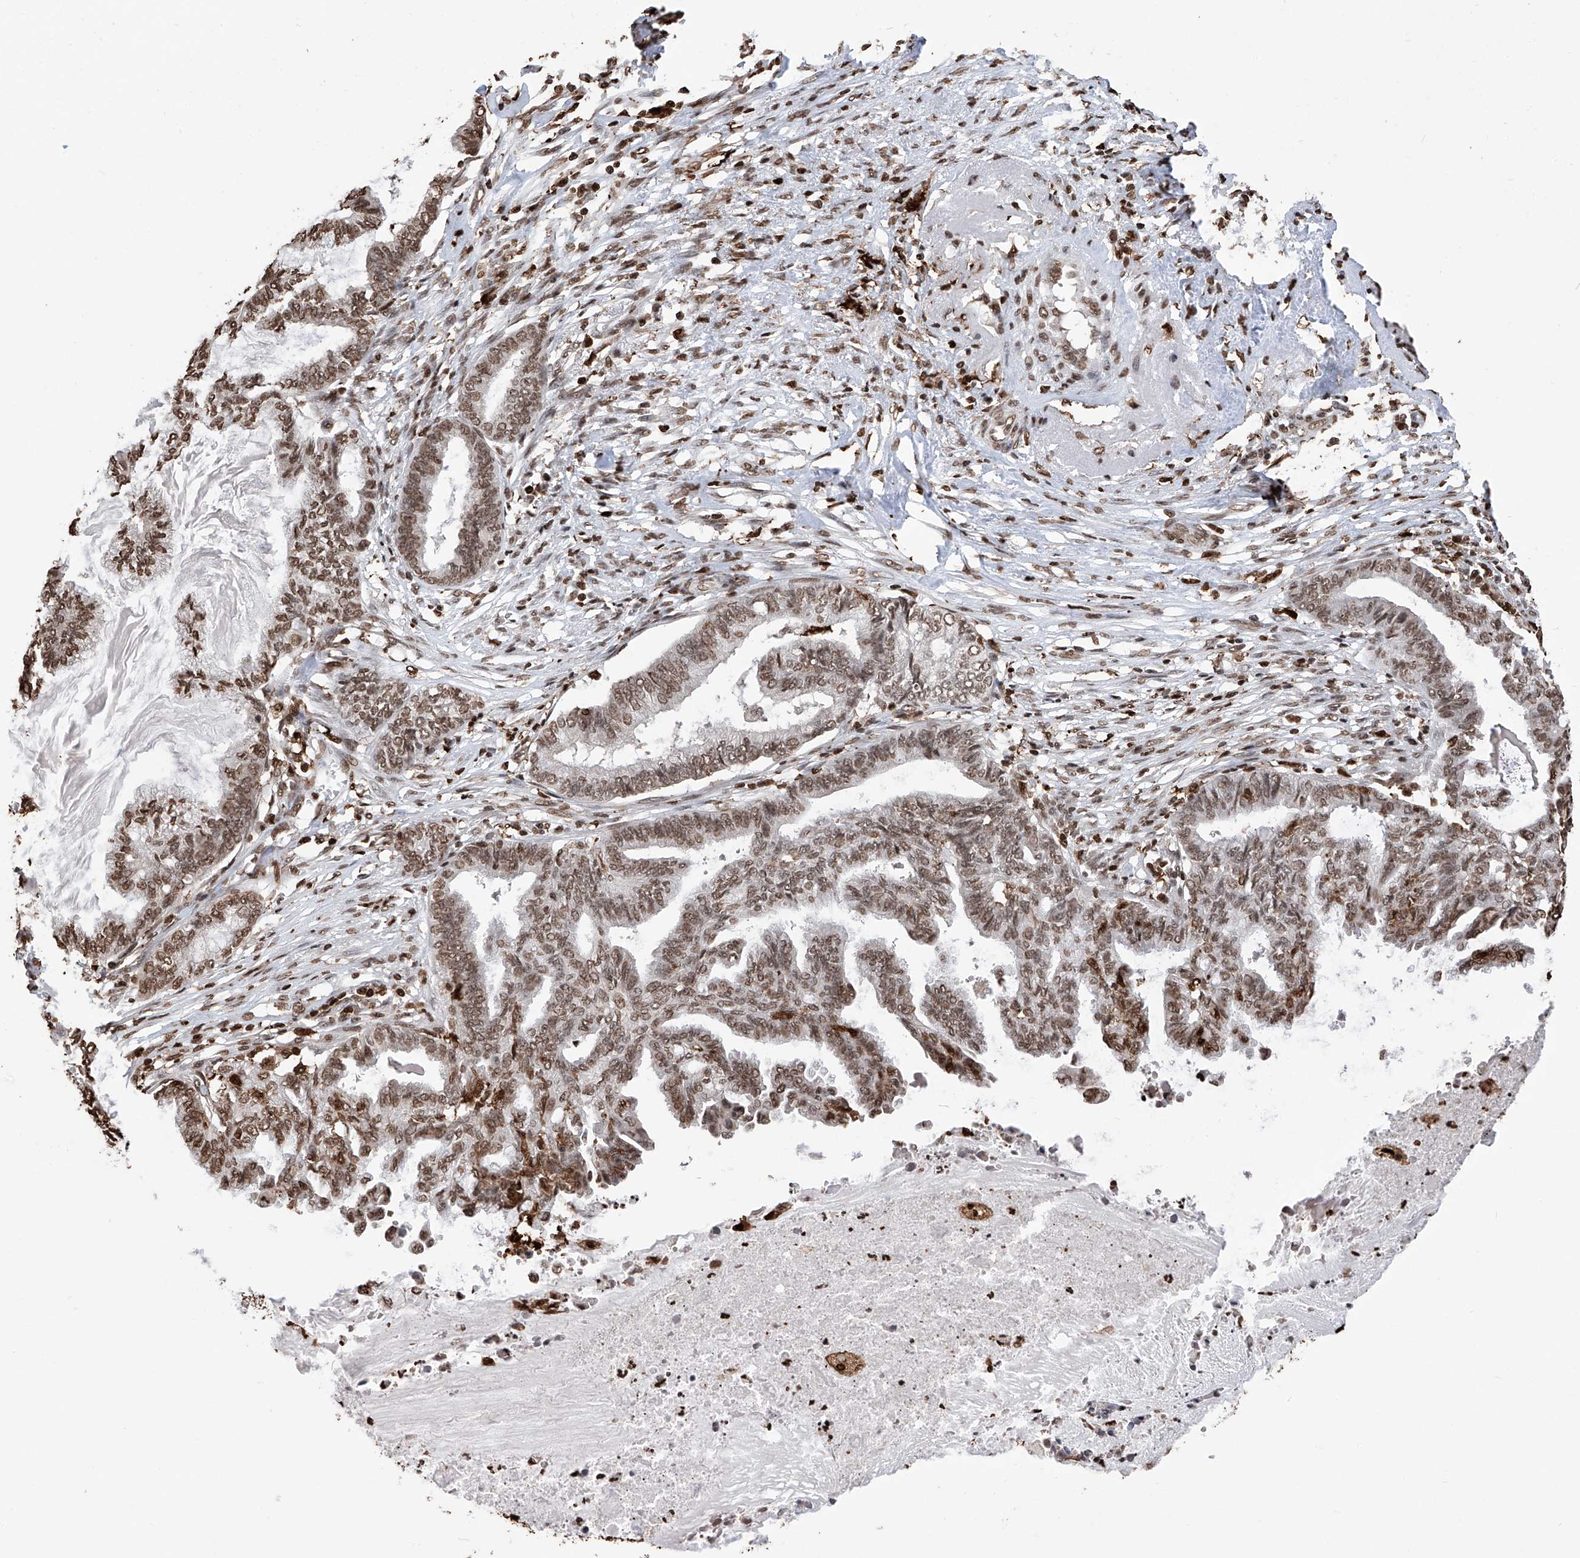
{"staining": {"intensity": "moderate", "quantity": ">75%", "location": "nuclear"}, "tissue": "endometrial cancer", "cell_type": "Tumor cells", "image_type": "cancer", "snomed": [{"axis": "morphology", "description": "Adenocarcinoma, NOS"}, {"axis": "topography", "description": "Endometrium"}], "caption": "Immunohistochemical staining of human endometrial cancer demonstrates moderate nuclear protein expression in approximately >75% of tumor cells. (brown staining indicates protein expression, while blue staining denotes nuclei).", "gene": "CFAP410", "patient": {"sex": "female", "age": 86}}